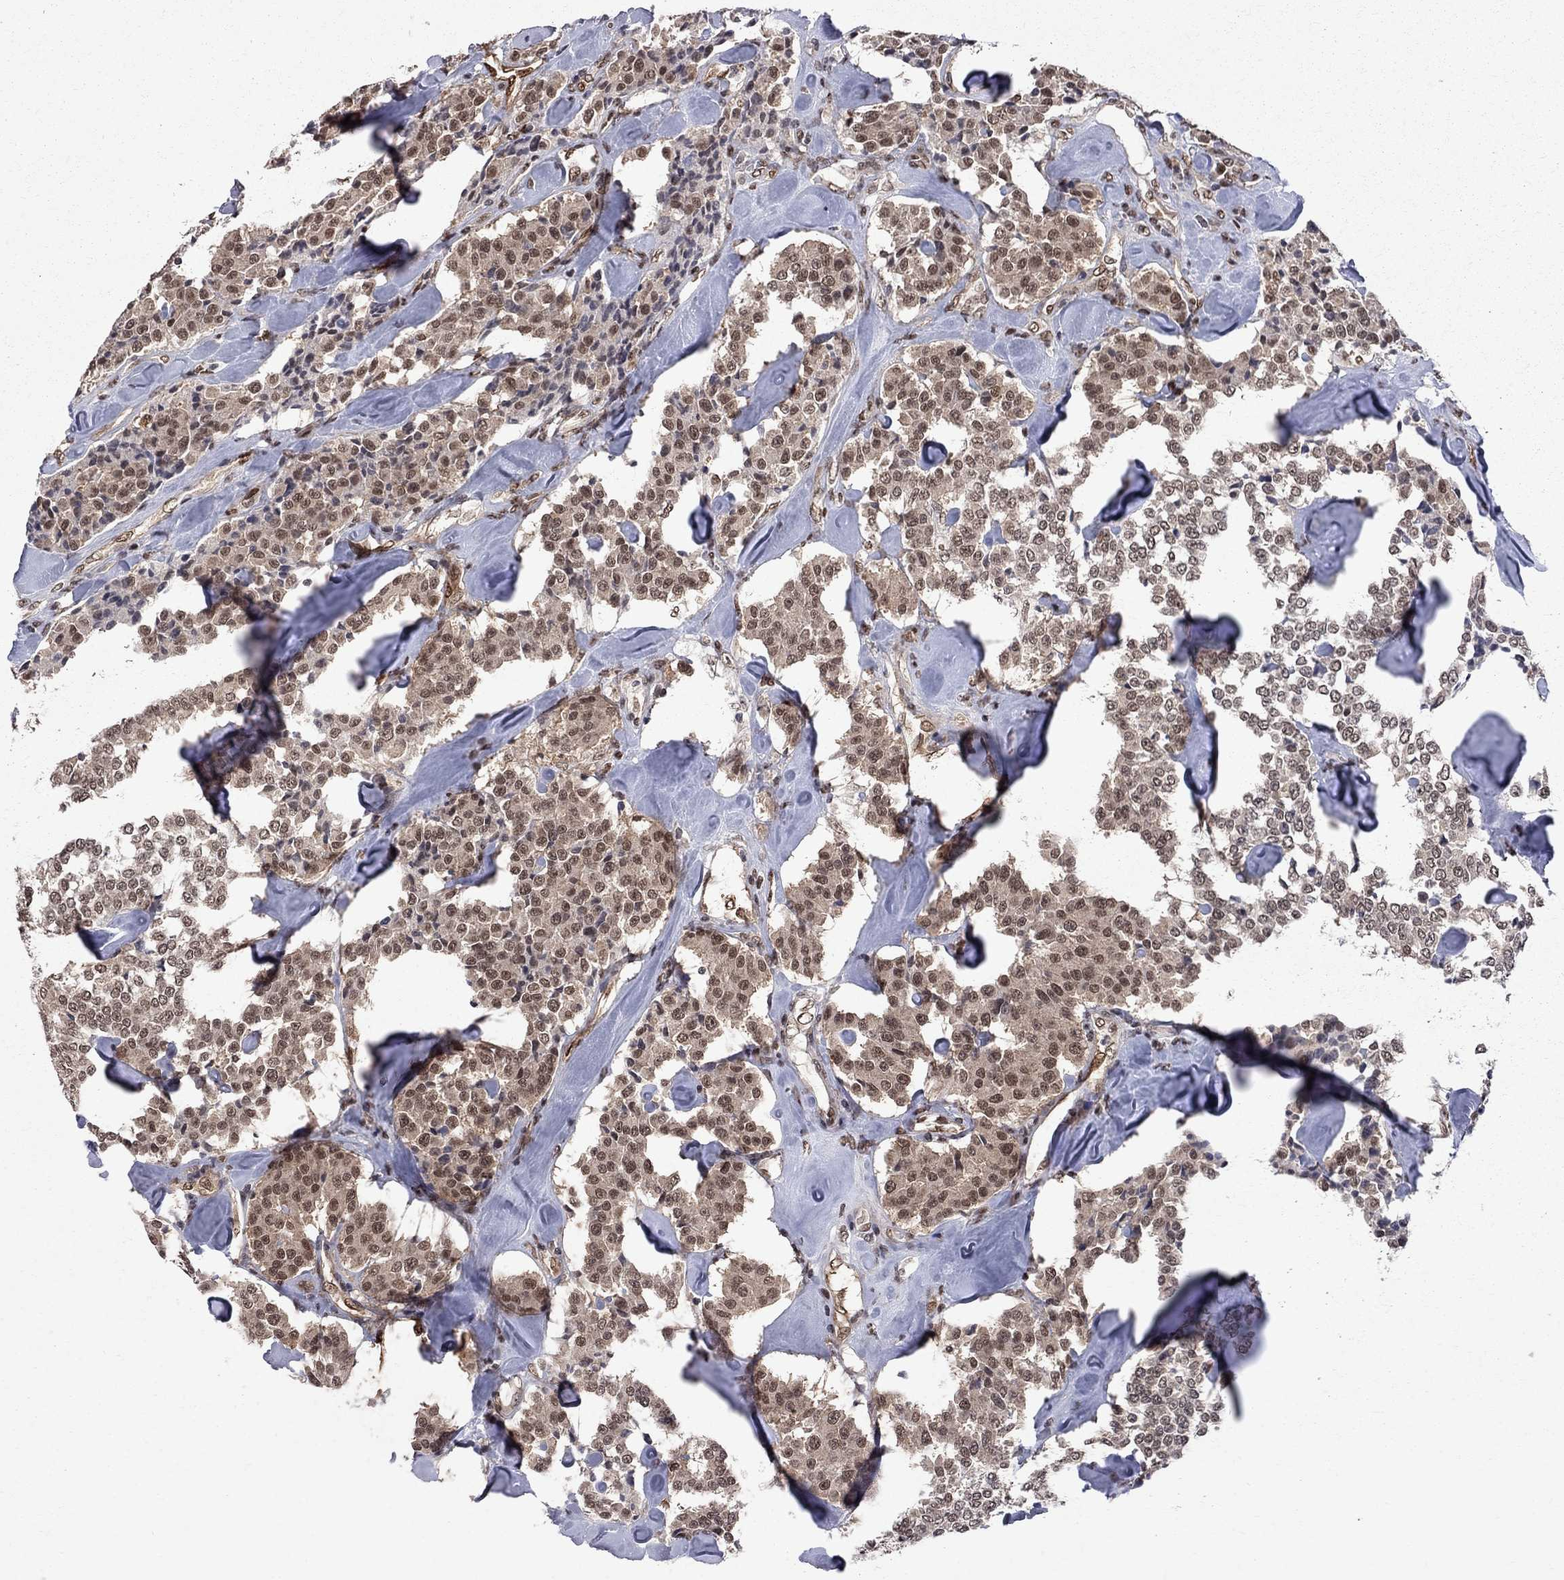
{"staining": {"intensity": "moderate", "quantity": ">75%", "location": "nuclear"}, "tissue": "carcinoid", "cell_type": "Tumor cells", "image_type": "cancer", "snomed": [{"axis": "morphology", "description": "Carcinoid, malignant, NOS"}, {"axis": "topography", "description": "Pancreas"}], "caption": "A high-resolution photomicrograph shows immunohistochemistry (IHC) staining of carcinoid, which displays moderate nuclear expression in approximately >75% of tumor cells. (DAB (3,3'-diaminobenzidine) = brown stain, brightfield microscopy at high magnification).", "gene": "SAP30L", "patient": {"sex": "male", "age": 41}}